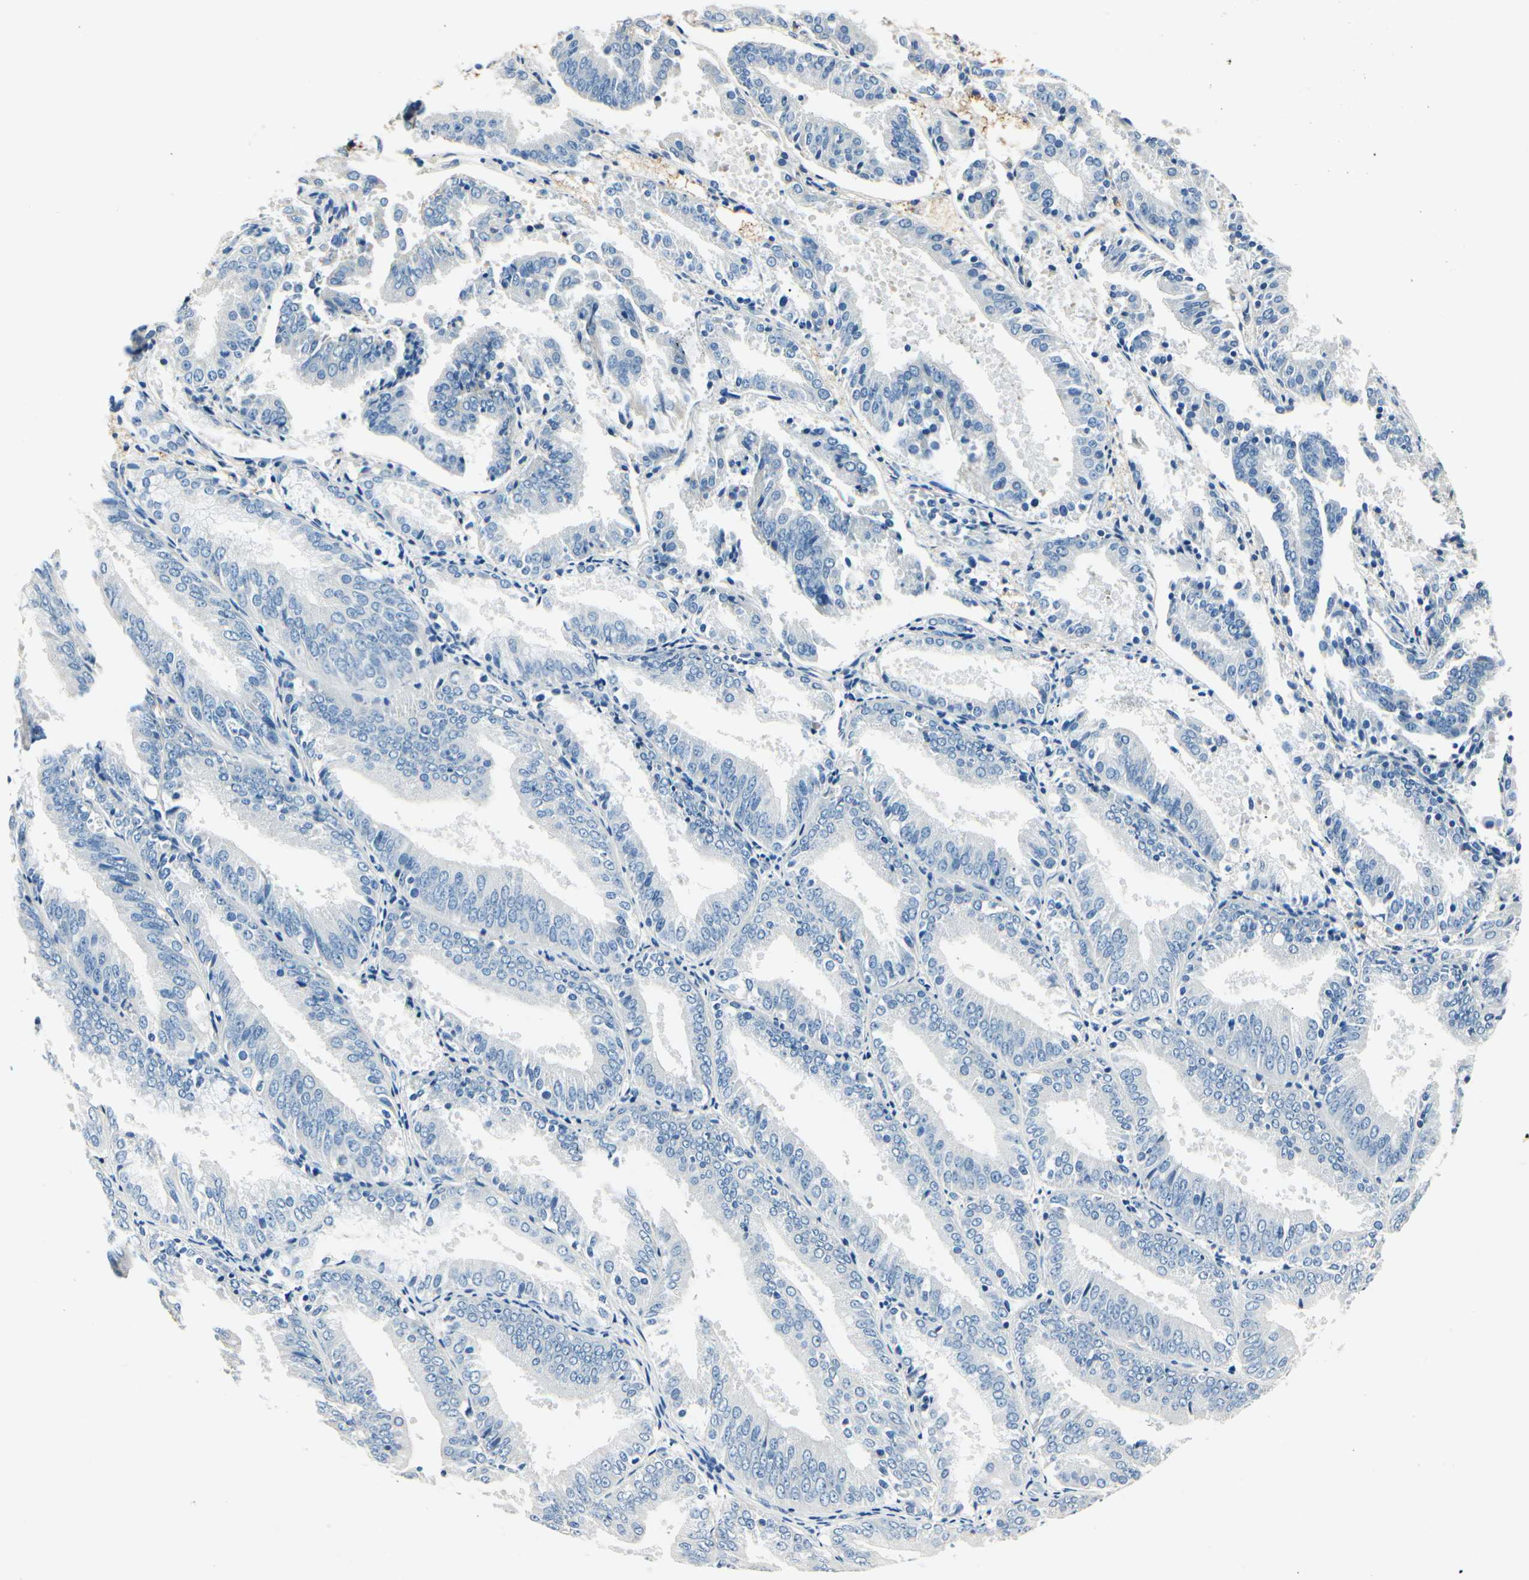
{"staining": {"intensity": "negative", "quantity": "none", "location": "none"}, "tissue": "endometrial cancer", "cell_type": "Tumor cells", "image_type": "cancer", "snomed": [{"axis": "morphology", "description": "Adenocarcinoma, NOS"}, {"axis": "topography", "description": "Endometrium"}], "caption": "This is an immunohistochemistry (IHC) photomicrograph of human endometrial cancer (adenocarcinoma). There is no positivity in tumor cells.", "gene": "TGFBR3", "patient": {"sex": "female", "age": 63}}